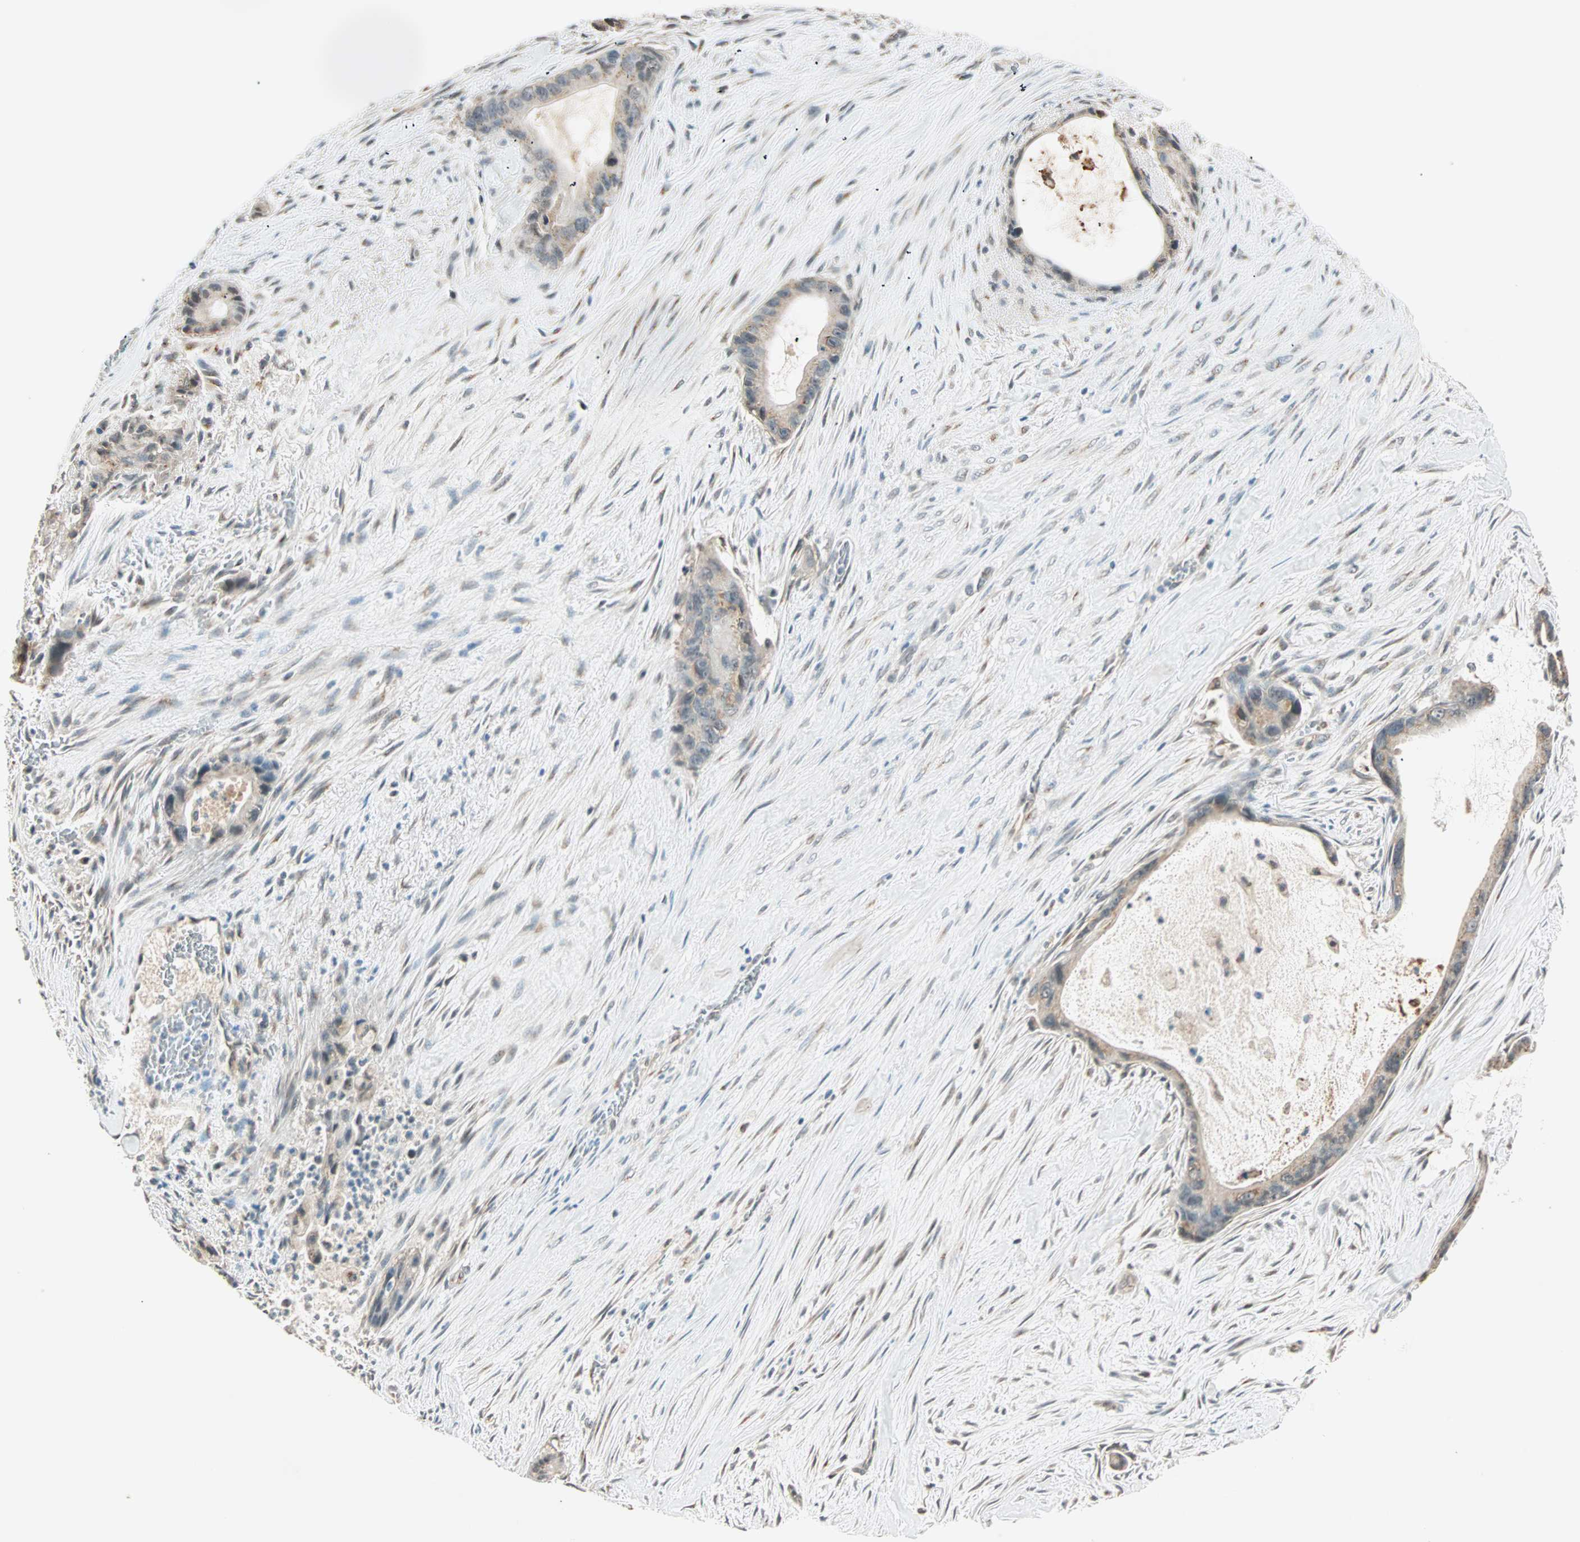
{"staining": {"intensity": "weak", "quantity": "<25%", "location": "cytoplasmic/membranous"}, "tissue": "liver cancer", "cell_type": "Tumor cells", "image_type": "cancer", "snomed": [{"axis": "morphology", "description": "Cholangiocarcinoma"}, {"axis": "topography", "description": "Liver"}], "caption": "A micrograph of liver cancer stained for a protein shows no brown staining in tumor cells.", "gene": "PRDM2", "patient": {"sex": "female", "age": 55}}